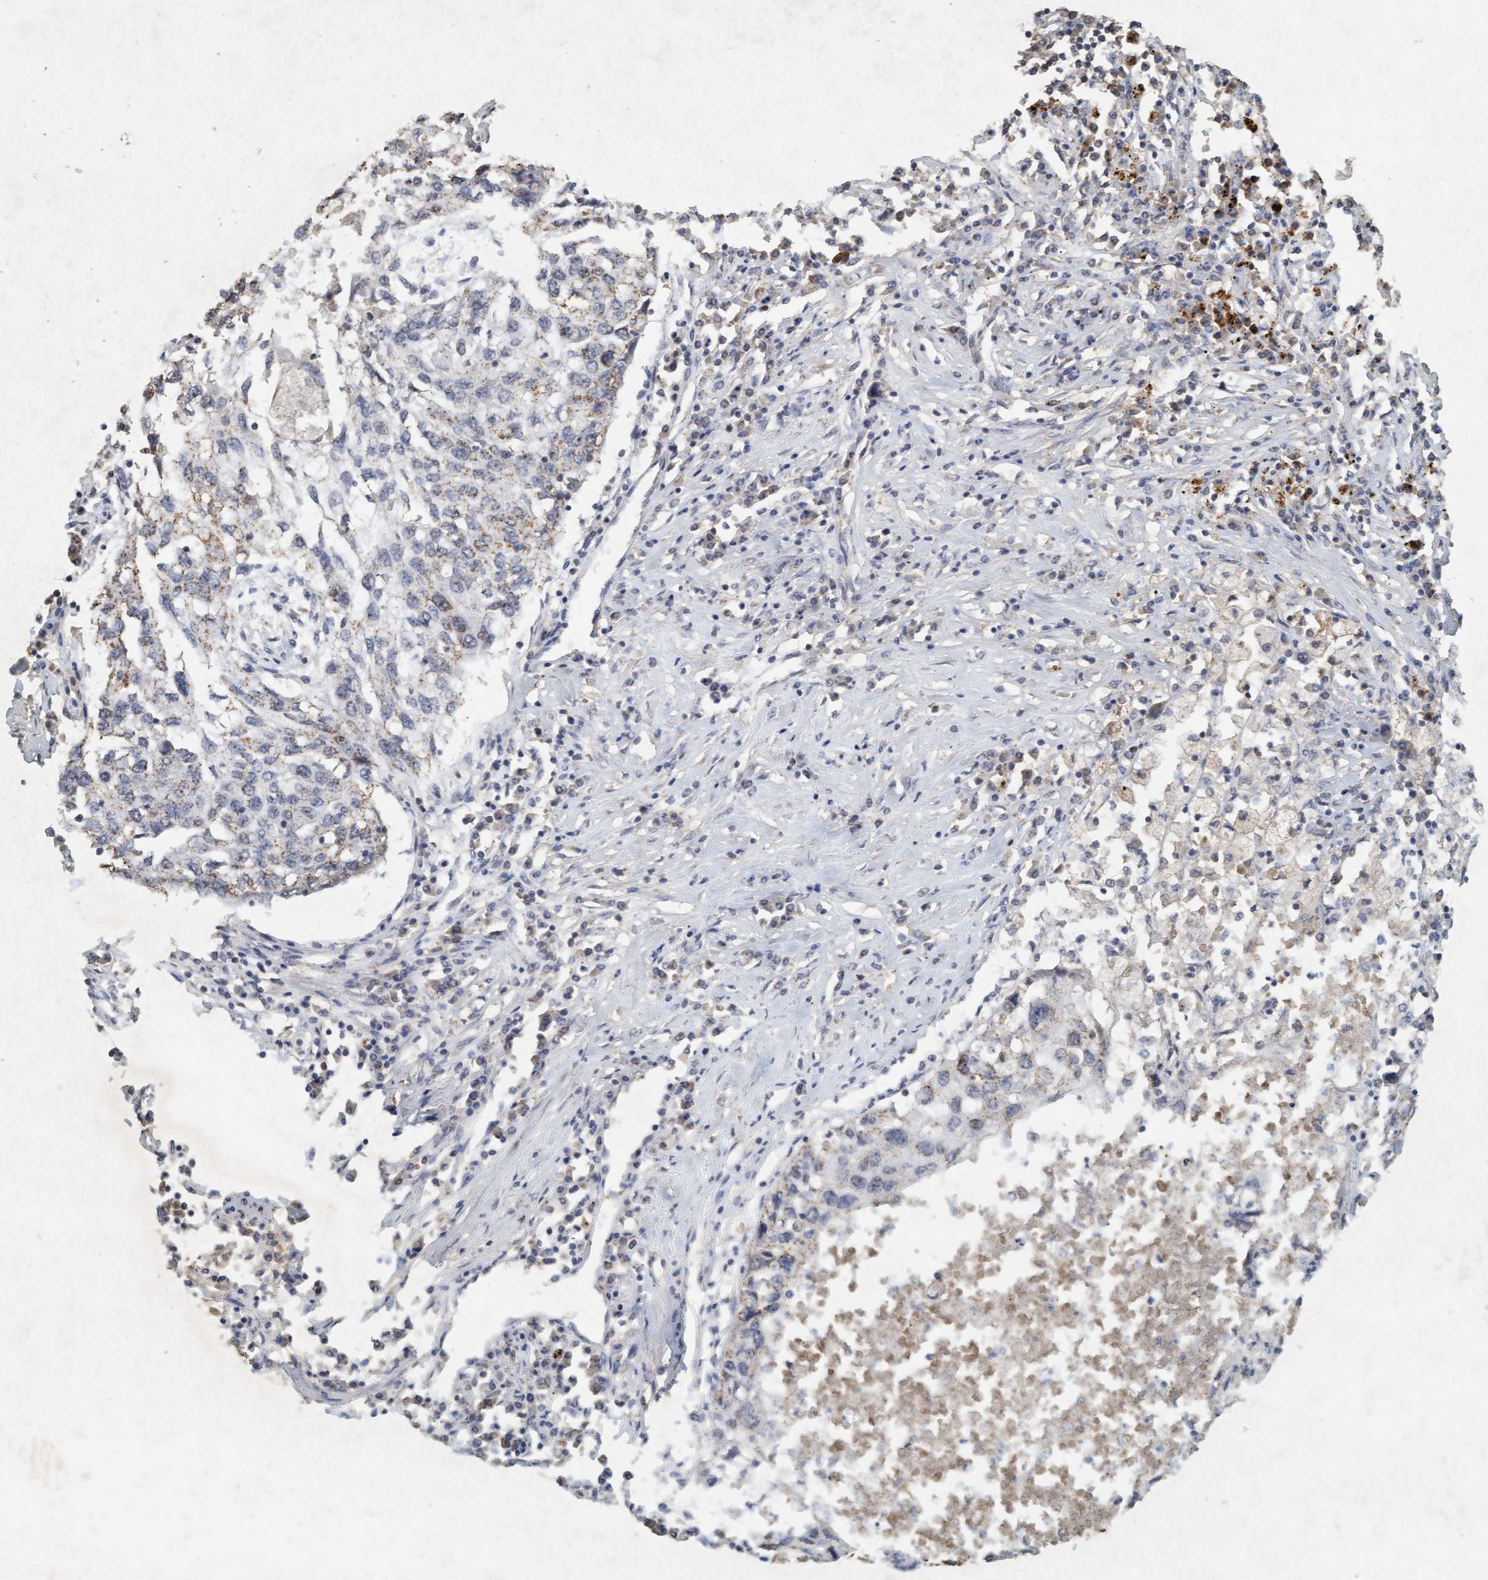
{"staining": {"intensity": "weak", "quantity": "<25%", "location": "cytoplasmic/membranous"}, "tissue": "lung cancer", "cell_type": "Tumor cells", "image_type": "cancer", "snomed": [{"axis": "morphology", "description": "Squamous cell carcinoma, NOS"}, {"axis": "topography", "description": "Lung"}], "caption": "Image shows no significant protein expression in tumor cells of lung cancer.", "gene": "VSIG8", "patient": {"sex": "female", "age": 63}}